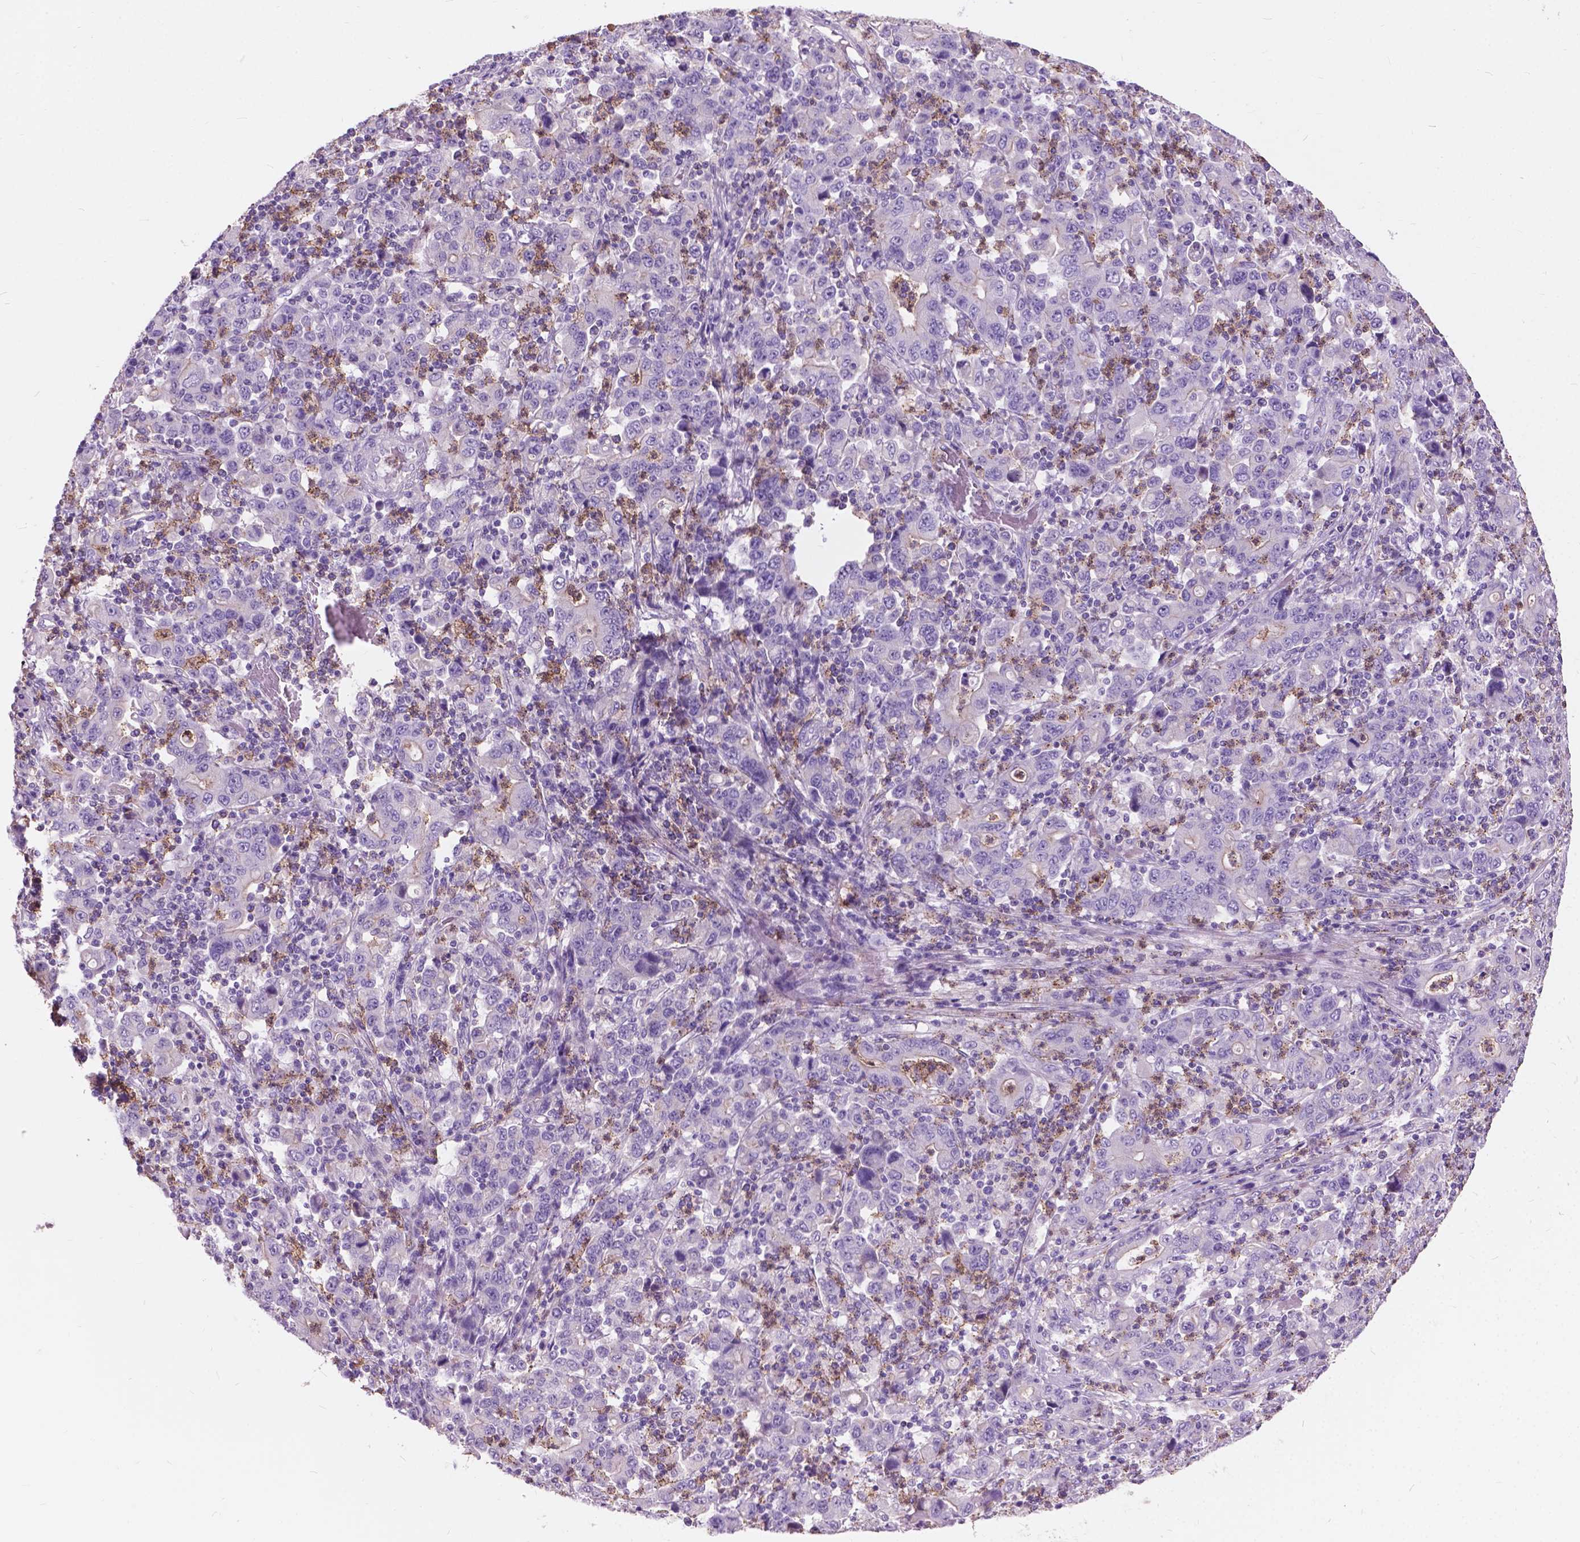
{"staining": {"intensity": "negative", "quantity": "none", "location": "none"}, "tissue": "stomach cancer", "cell_type": "Tumor cells", "image_type": "cancer", "snomed": [{"axis": "morphology", "description": "Adenocarcinoma, NOS"}, {"axis": "topography", "description": "Stomach, upper"}], "caption": "IHC image of neoplastic tissue: human stomach adenocarcinoma stained with DAB (3,3'-diaminobenzidine) exhibits no significant protein positivity in tumor cells. (DAB IHC visualized using brightfield microscopy, high magnification).", "gene": "PRR35", "patient": {"sex": "male", "age": 69}}